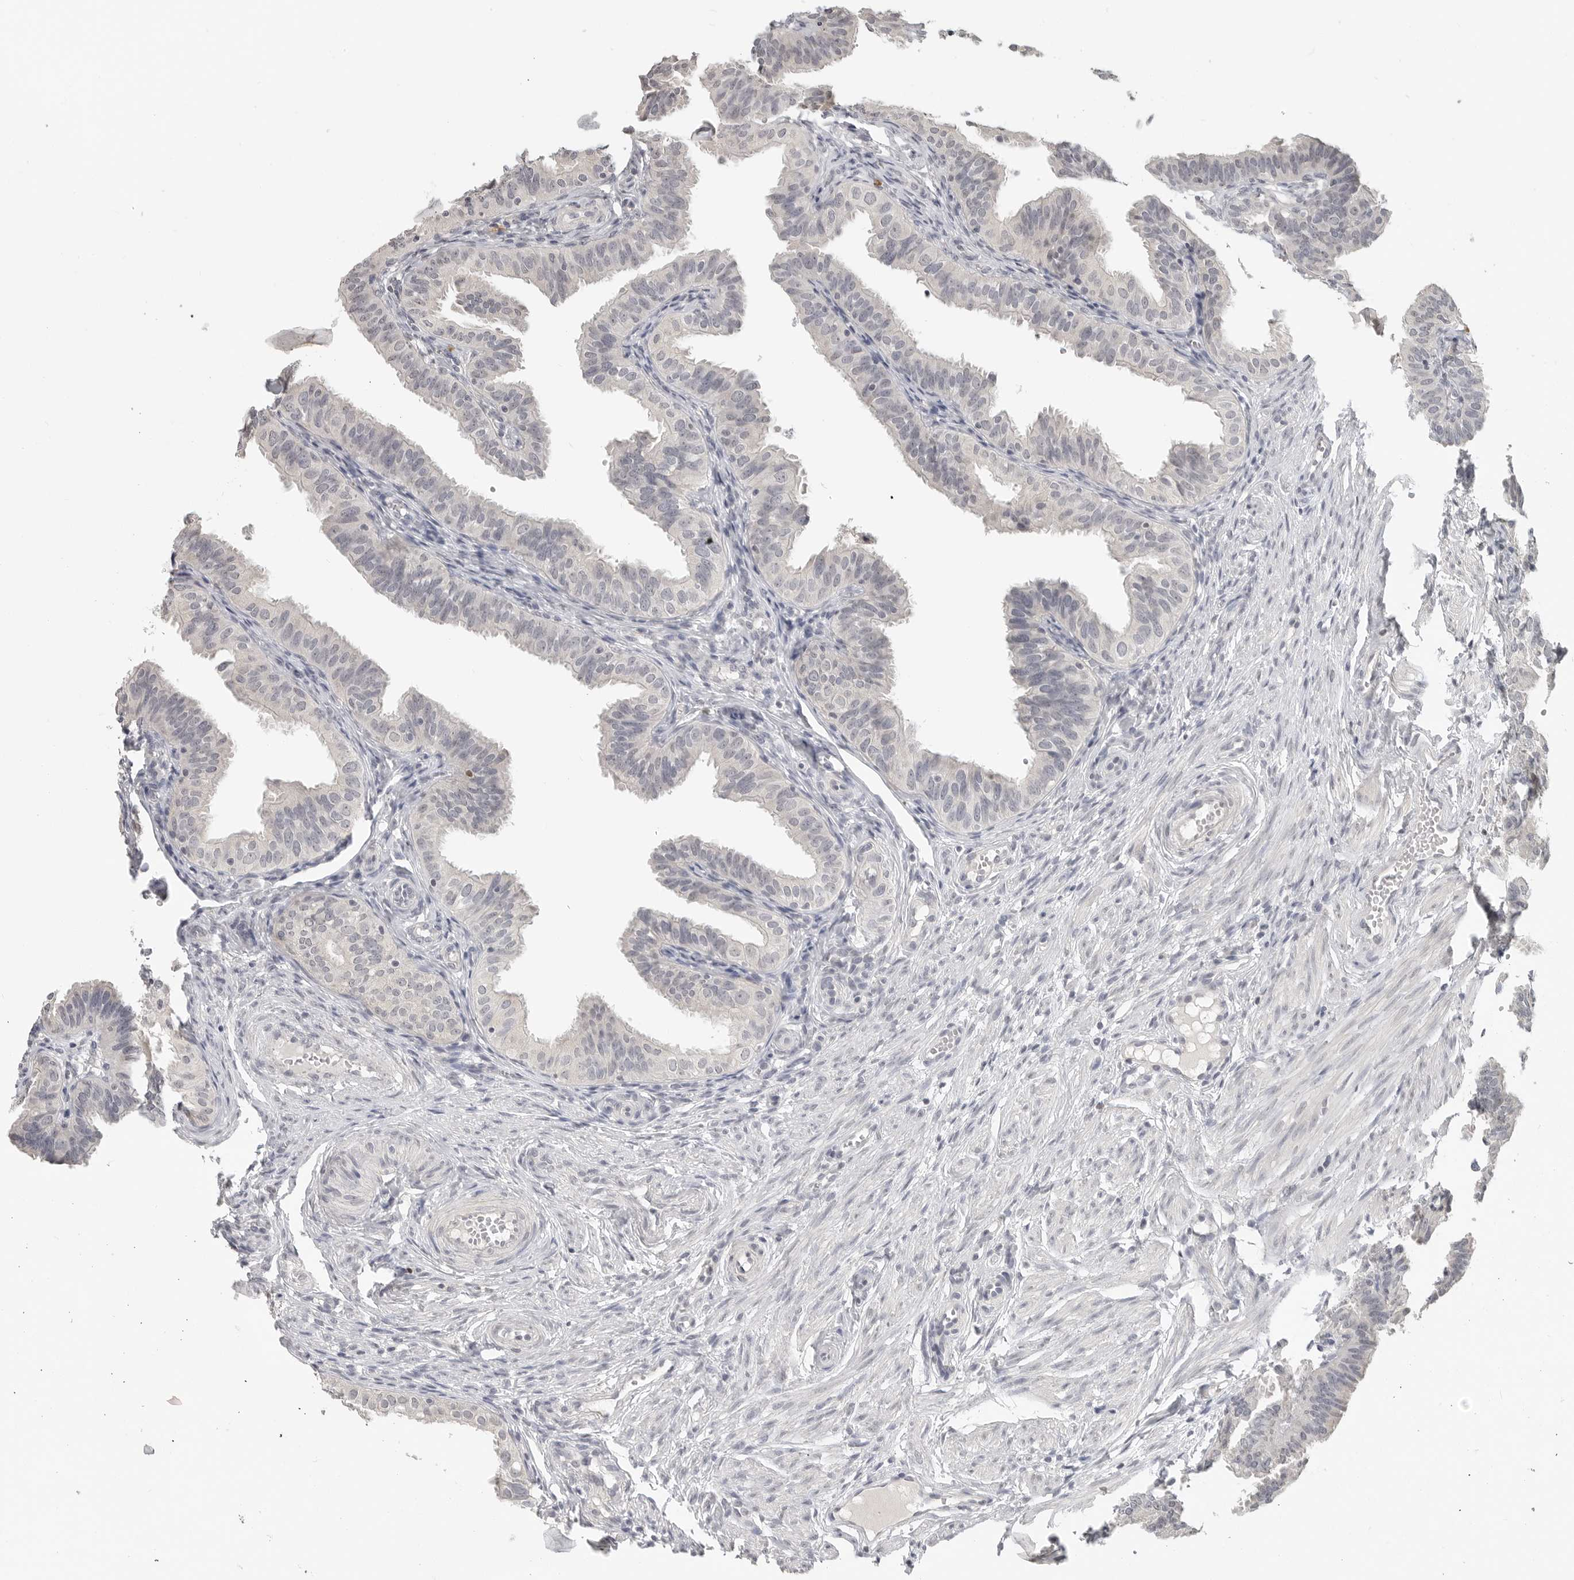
{"staining": {"intensity": "negative", "quantity": "none", "location": "none"}, "tissue": "fallopian tube", "cell_type": "Glandular cells", "image_type": "normal", "snomed": [{"axis": "morphology", "description": "Normal tissue, NOS"}, {"axis": "topography", "description": "Fallopian tube"}], "caption": "An IHC photomicrograph of benign fallopian tube is shown. There is no staining in glandular cells of fallopian tube.", "gene": "FOXP3", "patient": {"sex": "female", "age": 35}}